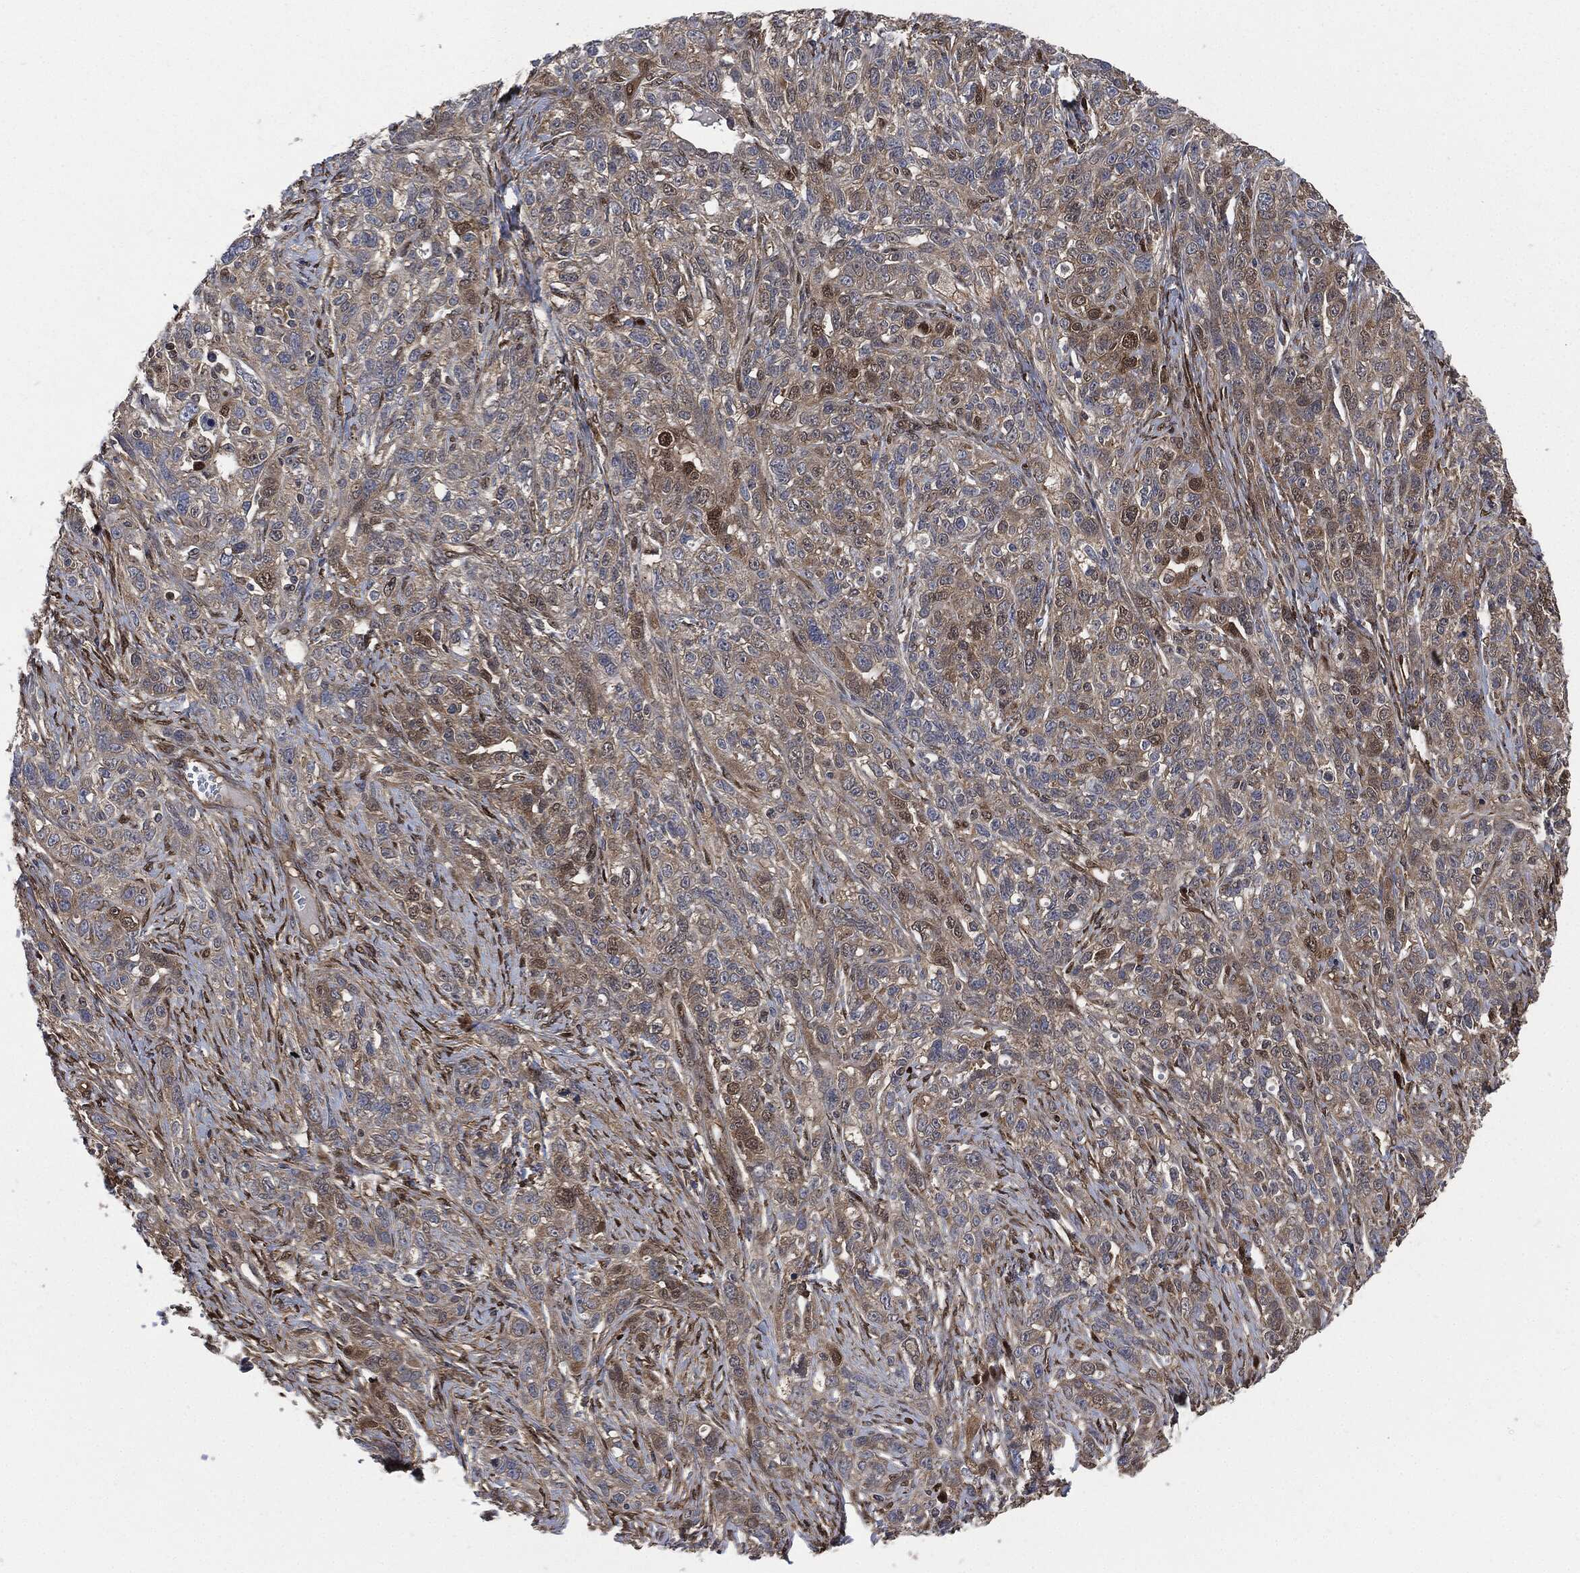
{"staining": {"intensity": "moderate", "quantity": "<25%", "location": "cytoplasmic/membranous,nuclear"}, "tissue": "ovarian cancer", "cell_type": "Tumor cells", "image_type": "cancer", "snomed": [{"axis": "morphology", "description": "Cystadenocarcinoma, serous, NOS"}, {"axis": "topography", "description": "Ovary"}], "caption": "IHC of serous cystadenocarcinoma (ovarian) displays low levels of moderate cytoplasmic/membranous and nuclear positivity in about <25% of tumor cells.", "gene": "DCTN1", "patient": {"sex": "female", "age": 71}}